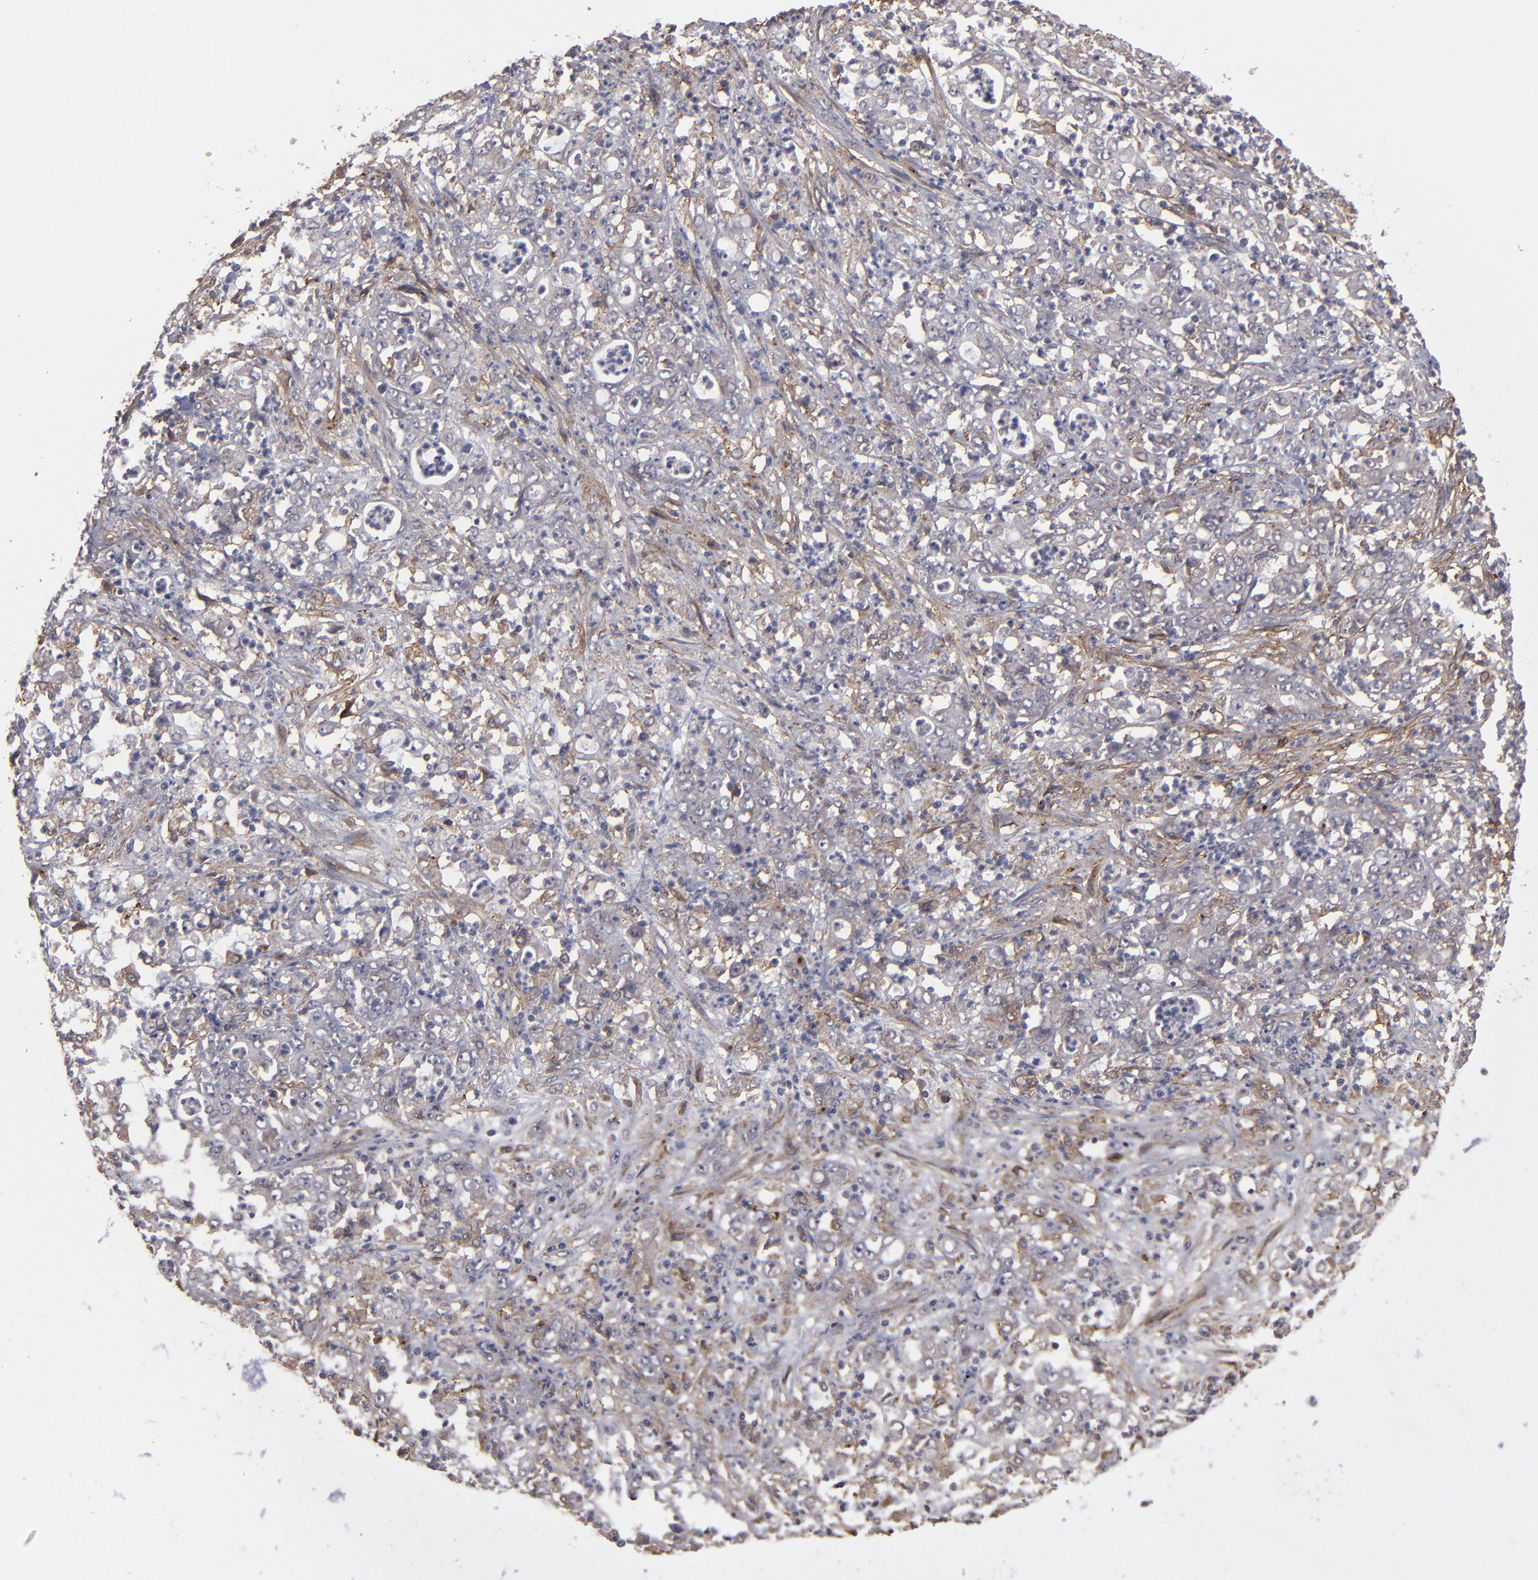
{"staining": {"intensity": "moderate", "quantity": "25%-75%", "location": "cytoplasmic/membranous"}, "tissue": "stomach cancer", "cell_type": "Tumor cells", "image_type": "cancer", "snomed": [{"axis": "morphology", "description": "Adenocarcinoma, NOS"}, {"axis": "topography", "description": "Stomach, lower"}], "caption": "A high-resolution histopathology image shows IHC staining of stomach cancer, which displays moderate cytoplasmic/membranous staining in about 25%-75% of tumor cells.", "gene": "ITGB5", "patient": {"sex": "female", "age": 71}}